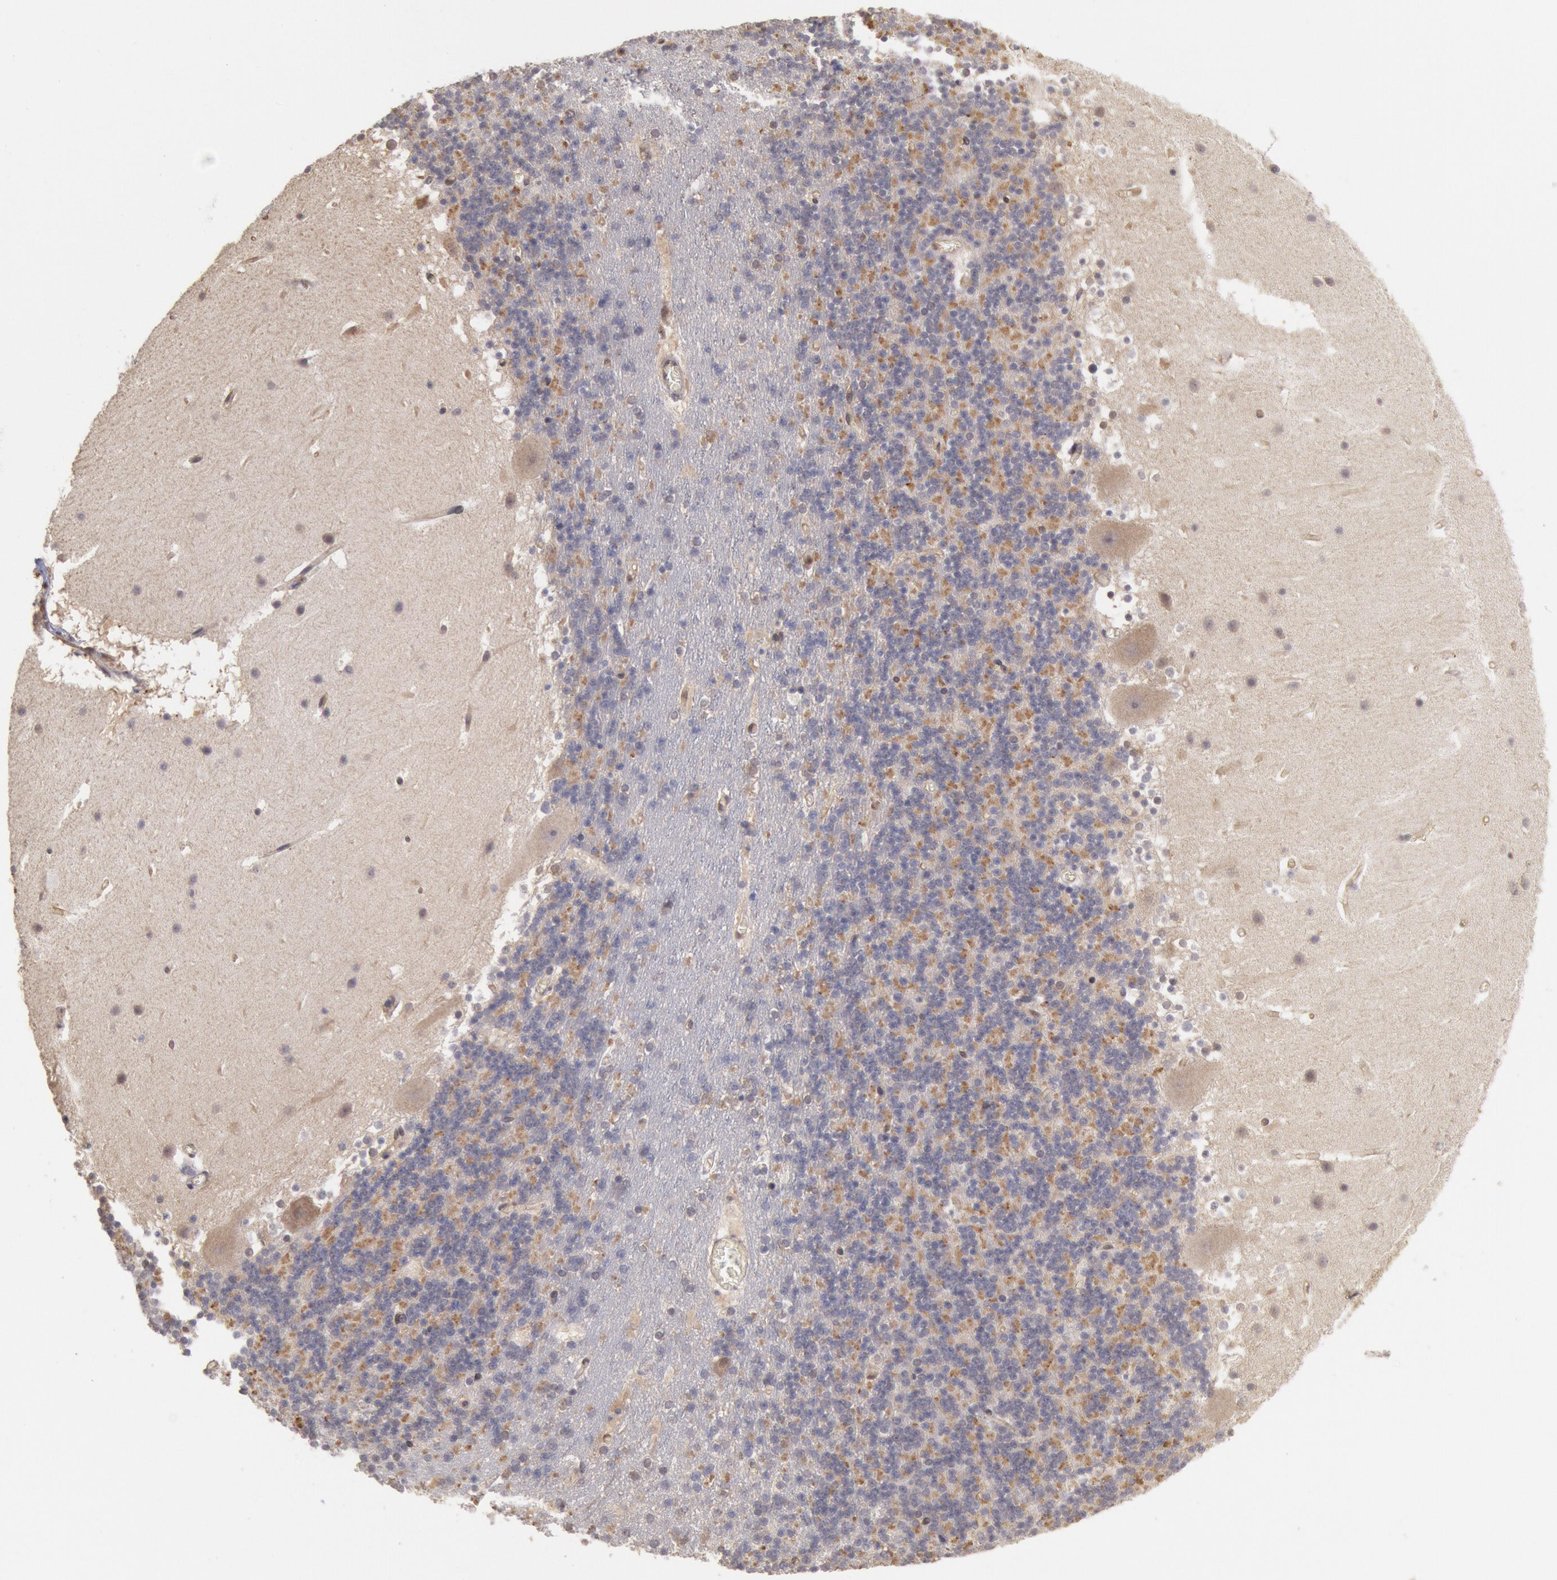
{"staining": {"intensity": "weak", "quantity": "<25%", "location": "cytoplasmic/membranous"}, "tissue": "cerebellum", "cell_type": "Cells in granular layer", "image_type": "normal", "snomed": [{"axis": "morphology", "description": "Normal tissue, NOS"}, {"axis": "topography", "description": "Cerebellum"}], "caption": "Immunohistochemistry micrograph of unremarkable cerebellum: cerebellum stained with DAB displays no significant protein positivity in cells in granular layer.", "gene": "STX17", "patient": {"sex": "male", "age": 45}}